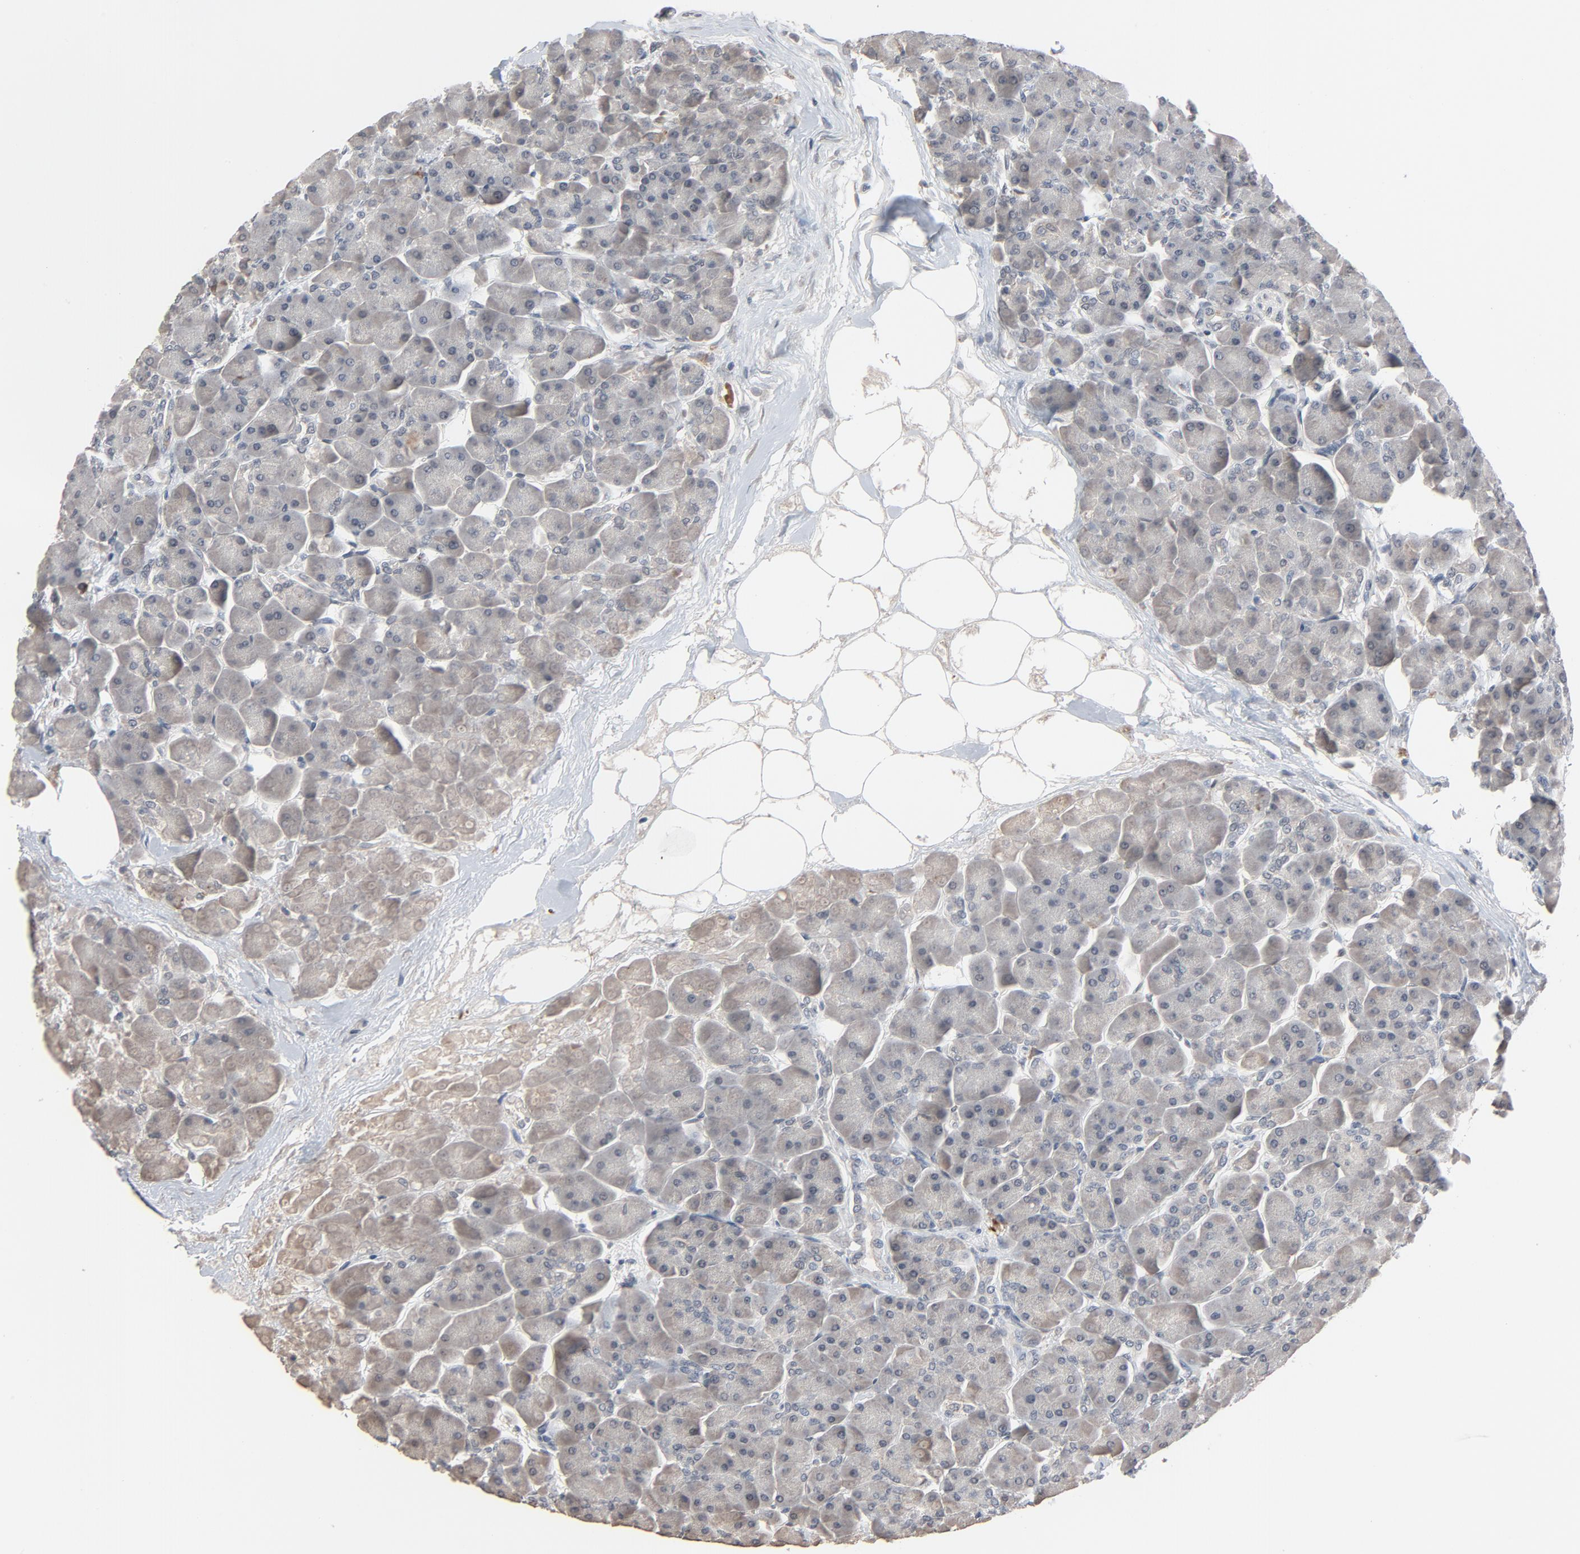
{"staining": {"intensity": "weak", "quantity": "25%-75%", "location": "cytoplasmic/membranous"}, "tissue": "pancreas", "cell_type": "Exocrine glandular cells", "image_type": "normal", "snomed": [{"axis": "morphology", "description": "Normal tissue, NOS"}, {"axis": "topography", "description": "Pancreas"}], "caption": "Immunohistochemical staining of normal pancreas demonstrates 25%-75% levels of weak cytoplasmic/membranous protein expression in approximately 25%-75% of exocrine glandular cells. (DAB = brown stain, brightfield microscopy at high magnification).", "gene": "MT3", "patient": {"sex": "male", "age": 66}}